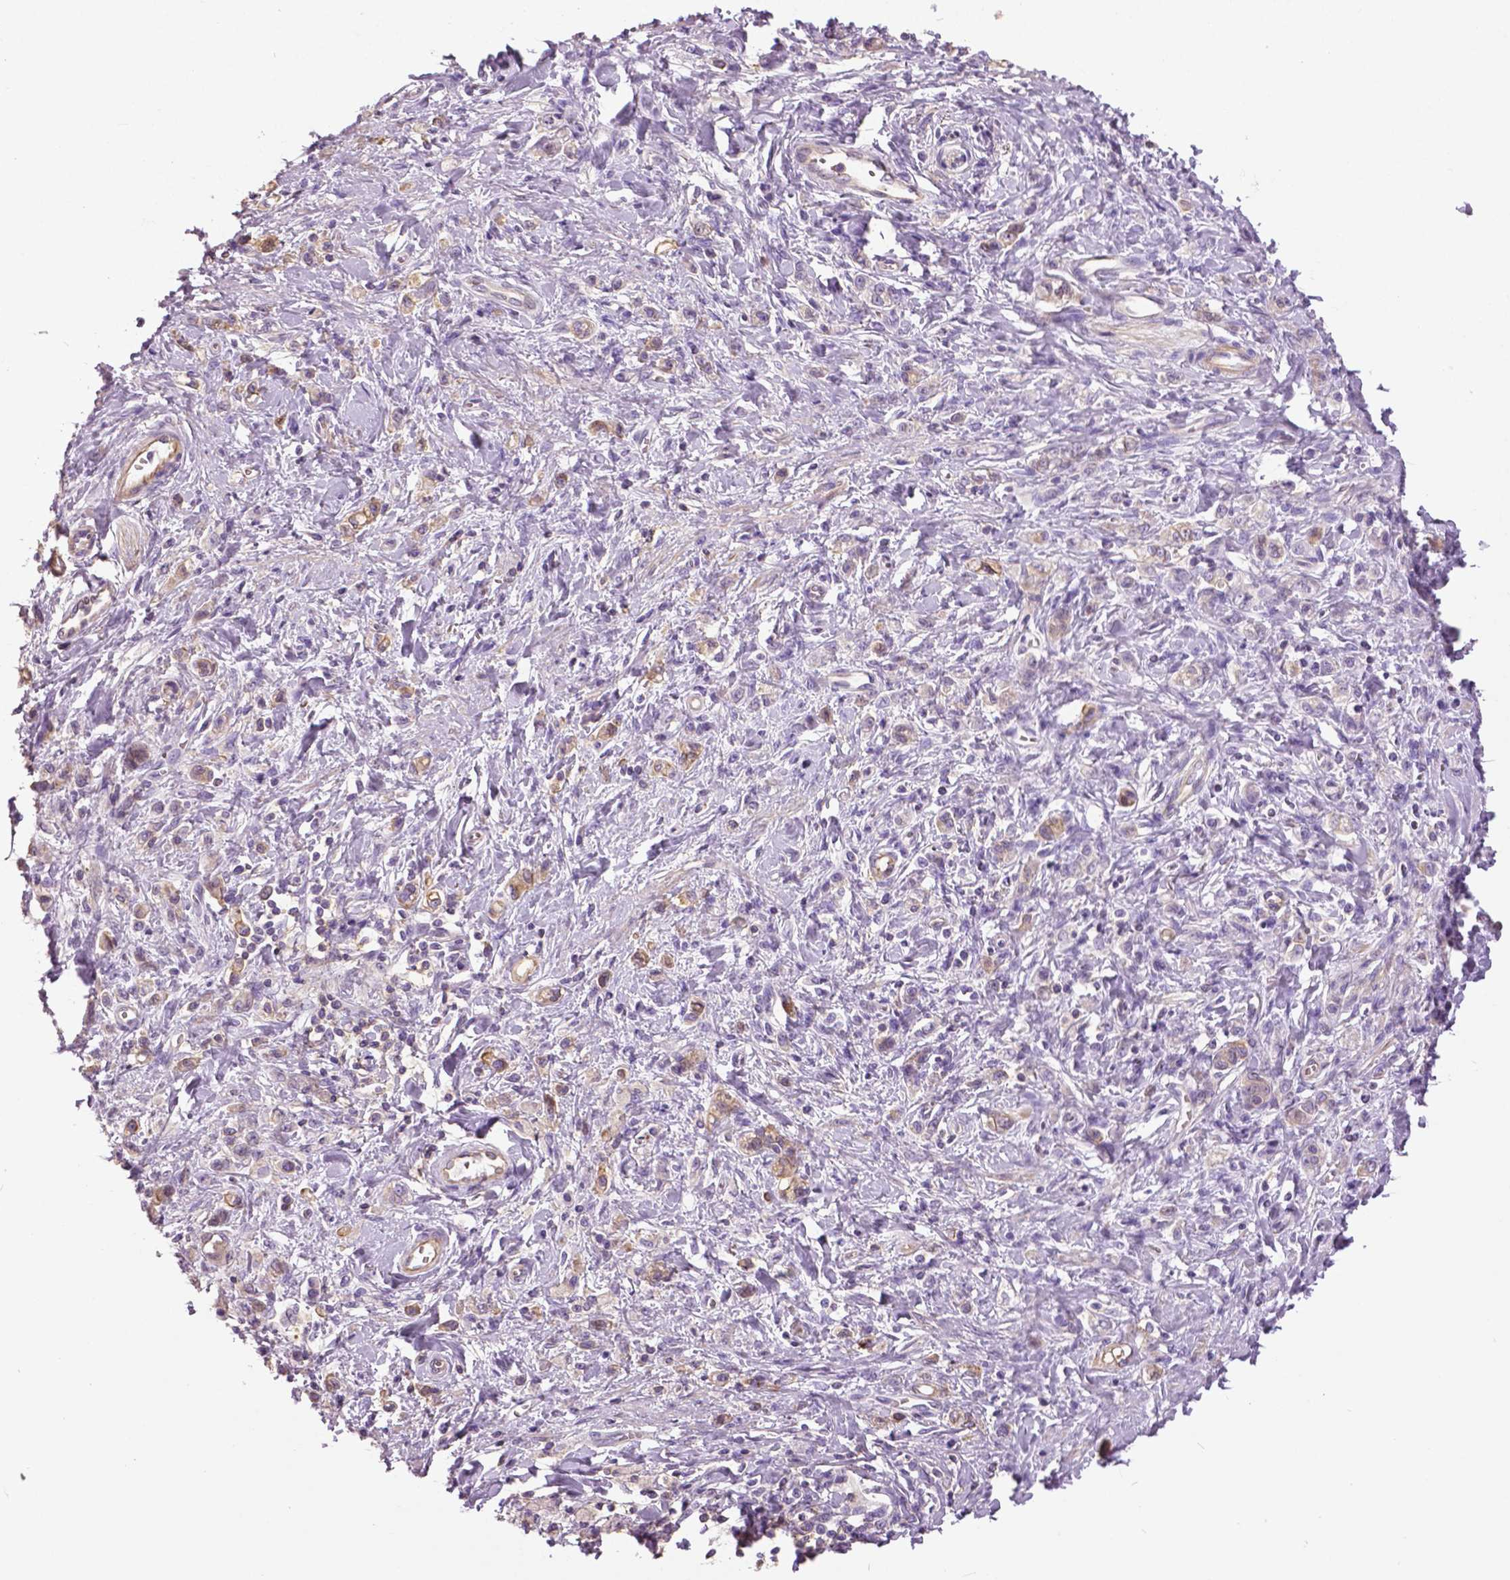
{"staining": {"intensity": "weak", "quantity": "25%-75%", "location": "cytoplasmic/membranous"}, "tissue": "stomach cancer", "cell_type": "Tumor cells", "image_type": "cancer", "snomed": [{"axis": "morphology", "description": "Adenocarcinoma, NOS"}, {"axis": "topography", "description": "Stomach"}], "caption": "Human adenocarcinoma (stomach) stained for a protein (brown) displays weak cytoplasmic/membranous positive staining in about 25%-75% of tumor cells.", "gene": "ANXA13", "patient": {"sex": "male", "age": 77}}